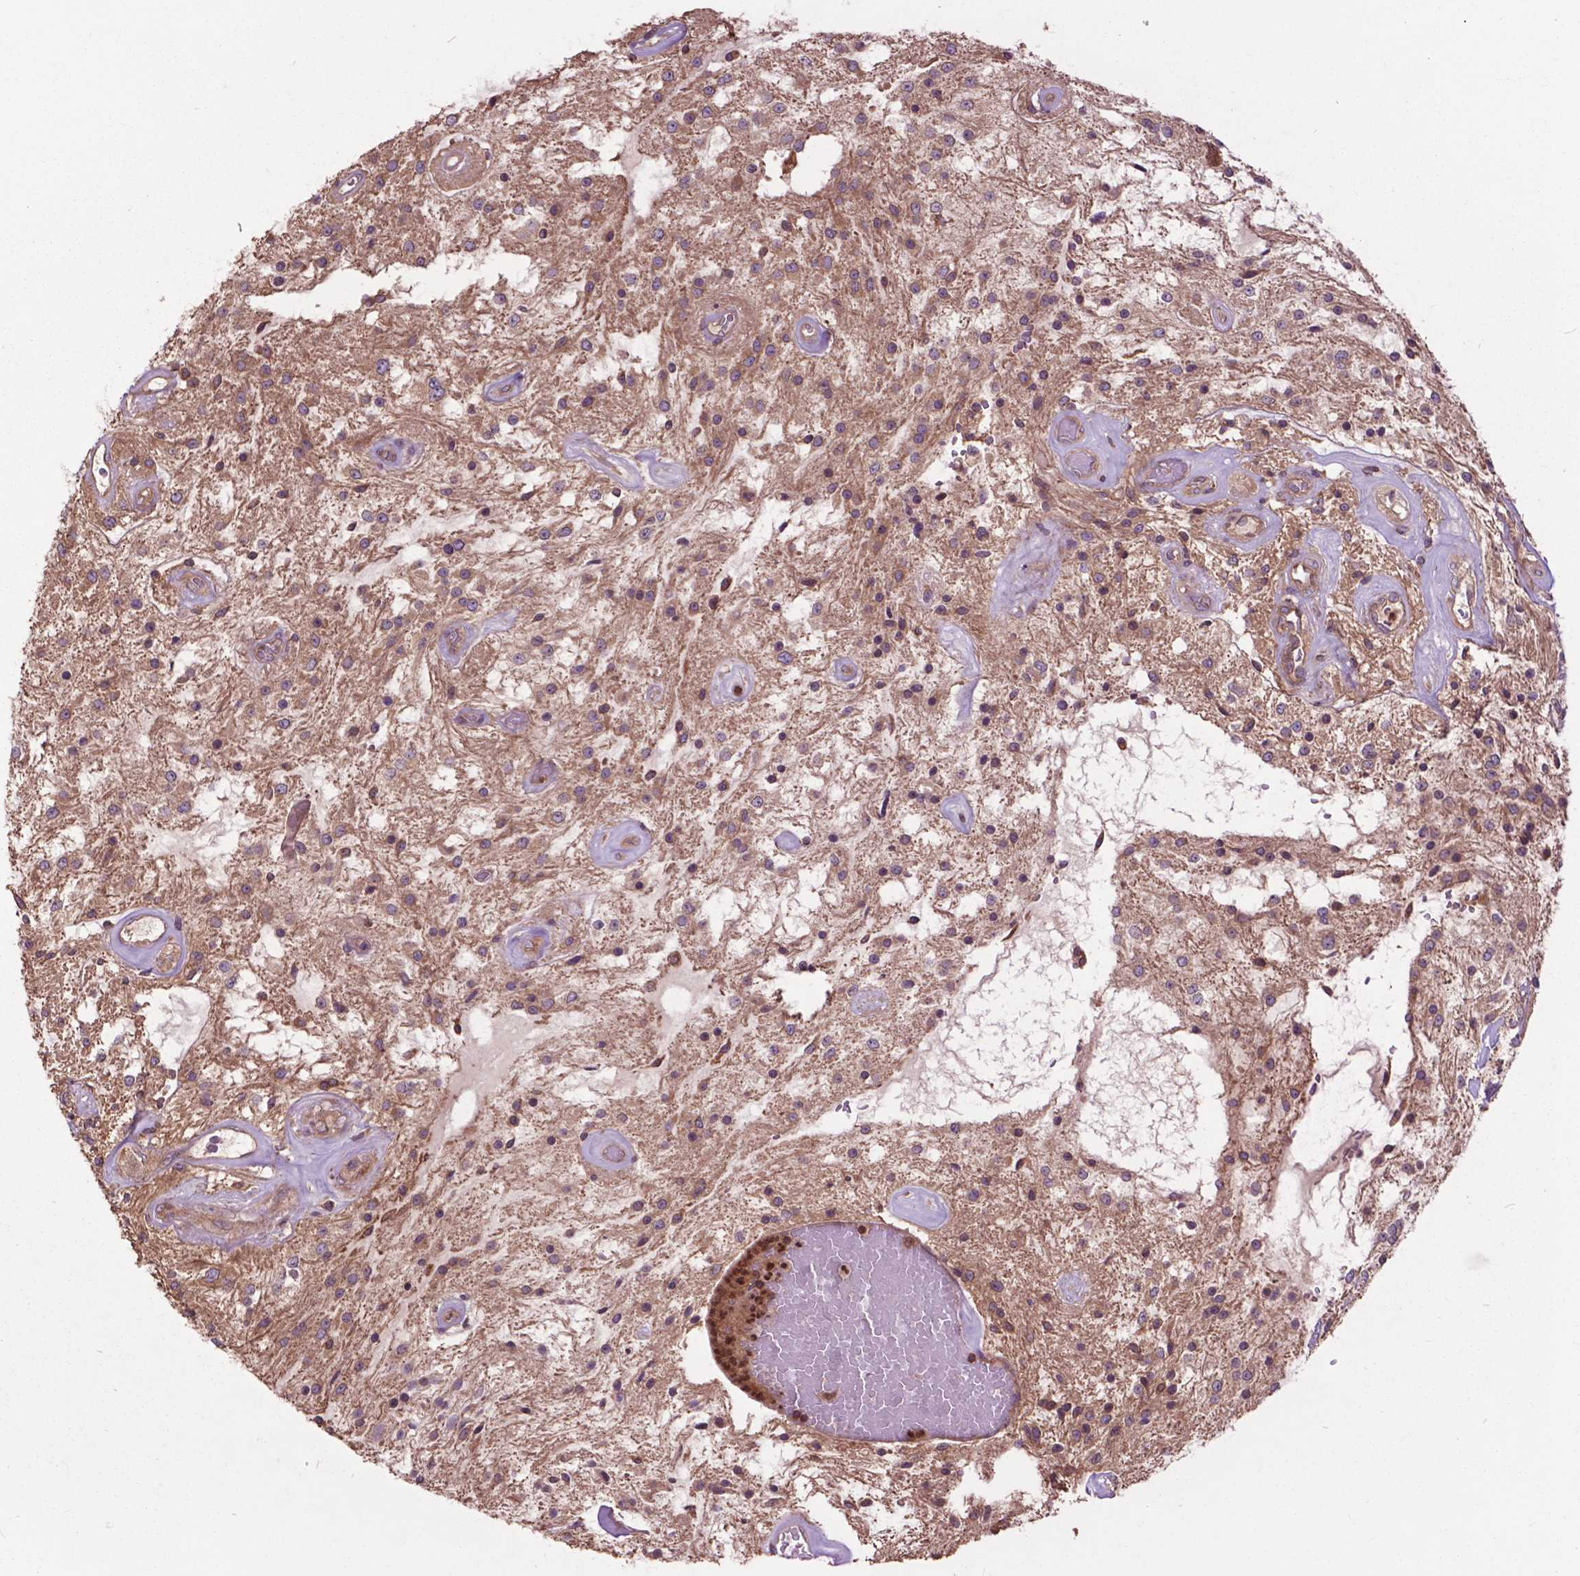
{"staining": {"intensity": "weak", "quantity": "25%-75%", "location": "cytoplasmic/membranous"}, "tissue": "glioma", "cell_type": "Tumor cells", "image_type": "cancer", "snomed": [{"axis": "morphology", "description": "Glioma, malignant, Low grade"}, {"axis": "topography", "description": "Cerebellum"}], "caption": "Protein analysis of glioma tissue exhibits weak cytoplasmic/membranous positivity in about 25%-75% of tumor cells. Using DAB (brown) and hematoxylin (blue) stains, captured at high magnification using brightfield microscopy.", "gene": "ARAF", "patient": {"sex": "female", "age": 14}}